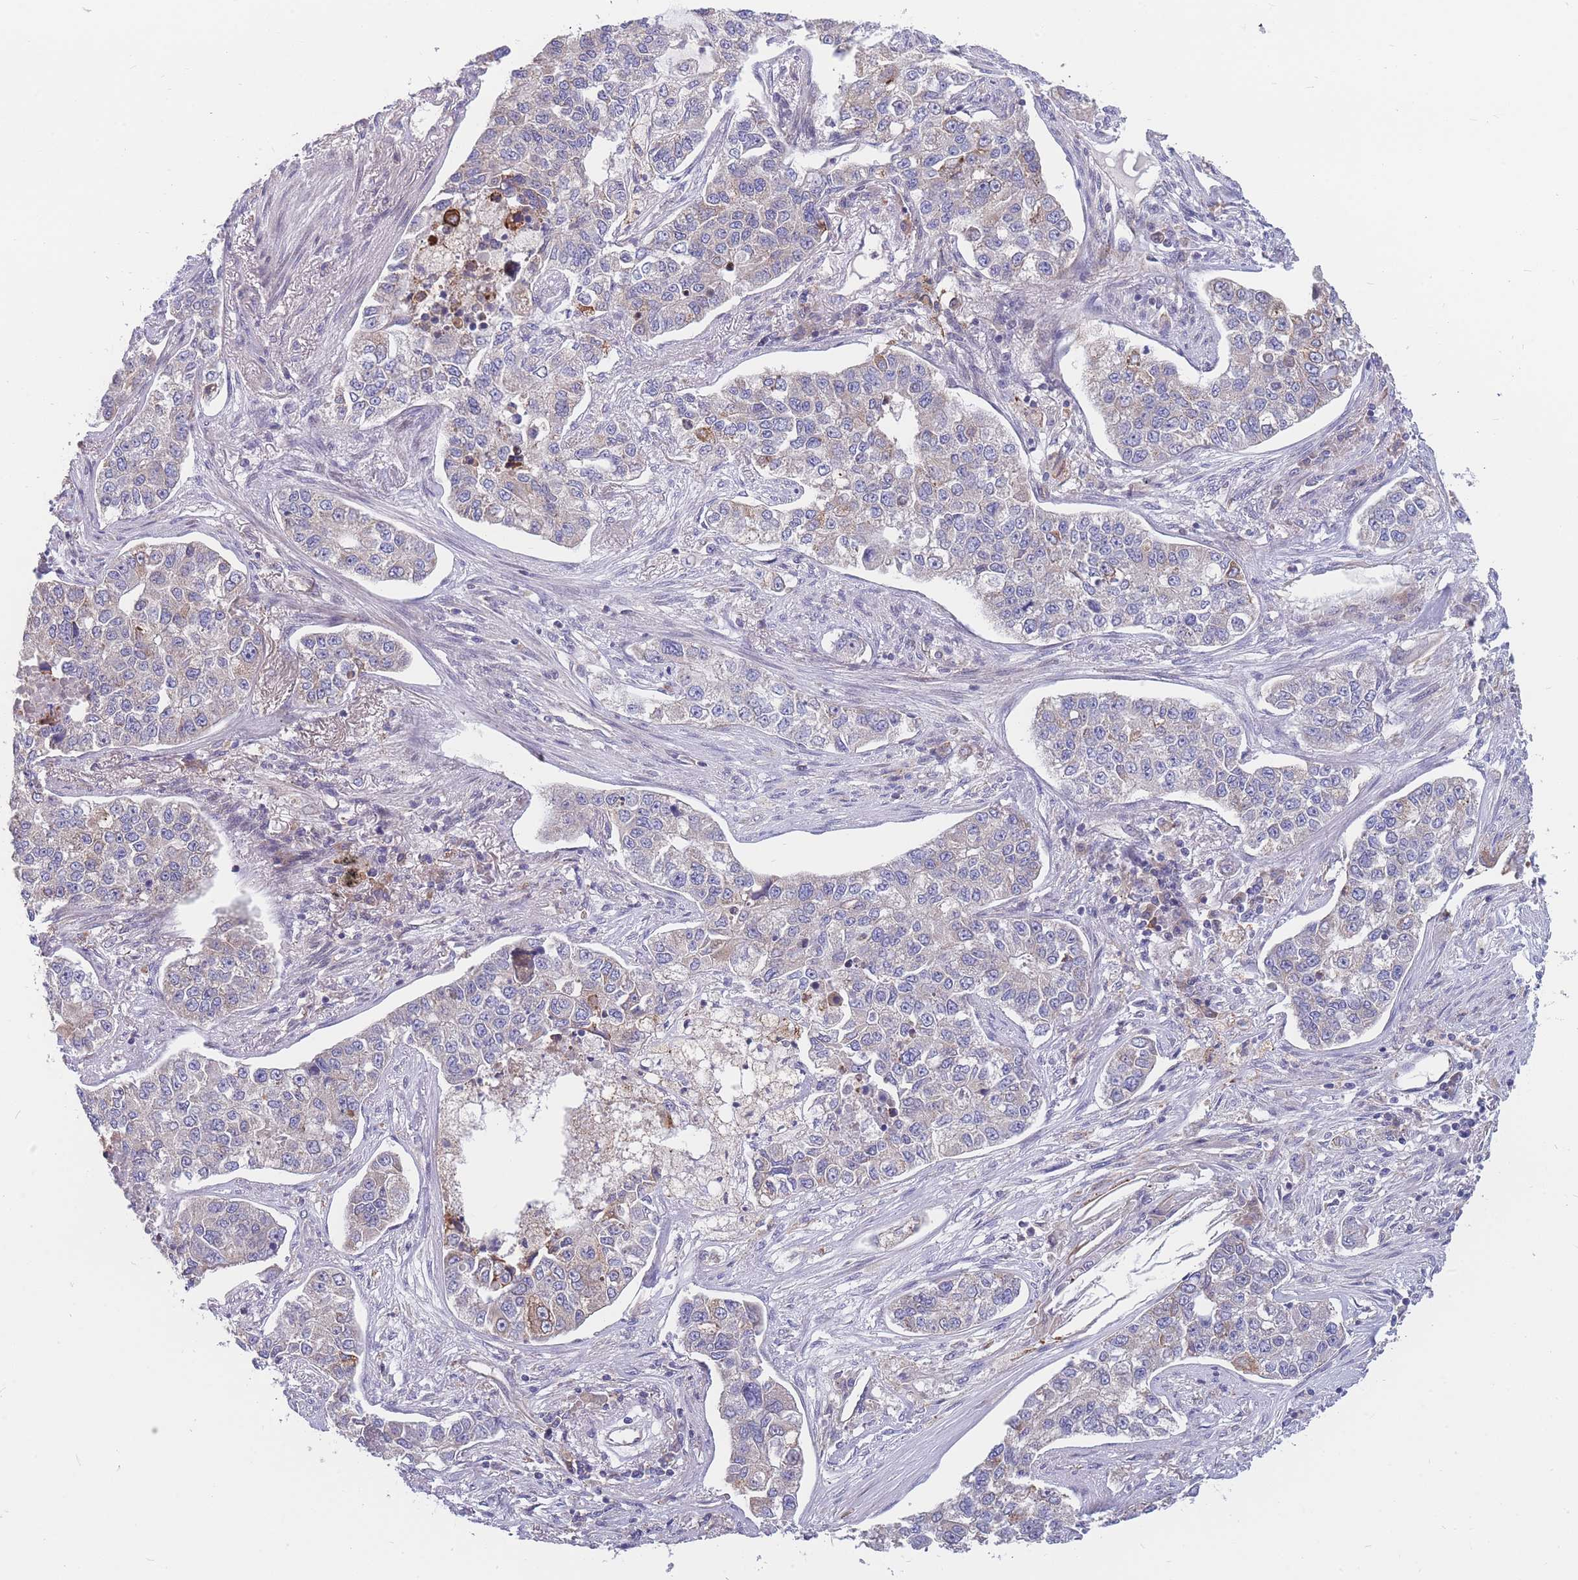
{"staining": {"intensity": "negative", "quantity": "none", "location": "none"}, "tissue": "lung cancer", "cell_type": "Tumor cells", "image_type": "cancer", "snomed": [{"axis": "morphology", "description": "Adenocarcinoma, NOS"}, {"axis": "topography", "description": "Lung"}], "caption": "The micrograph demonstrates no significant positivity in tumor cells of lung cancer.", "gene": "TMEM131L", "patient": {"sex": "male", "age": 49}}